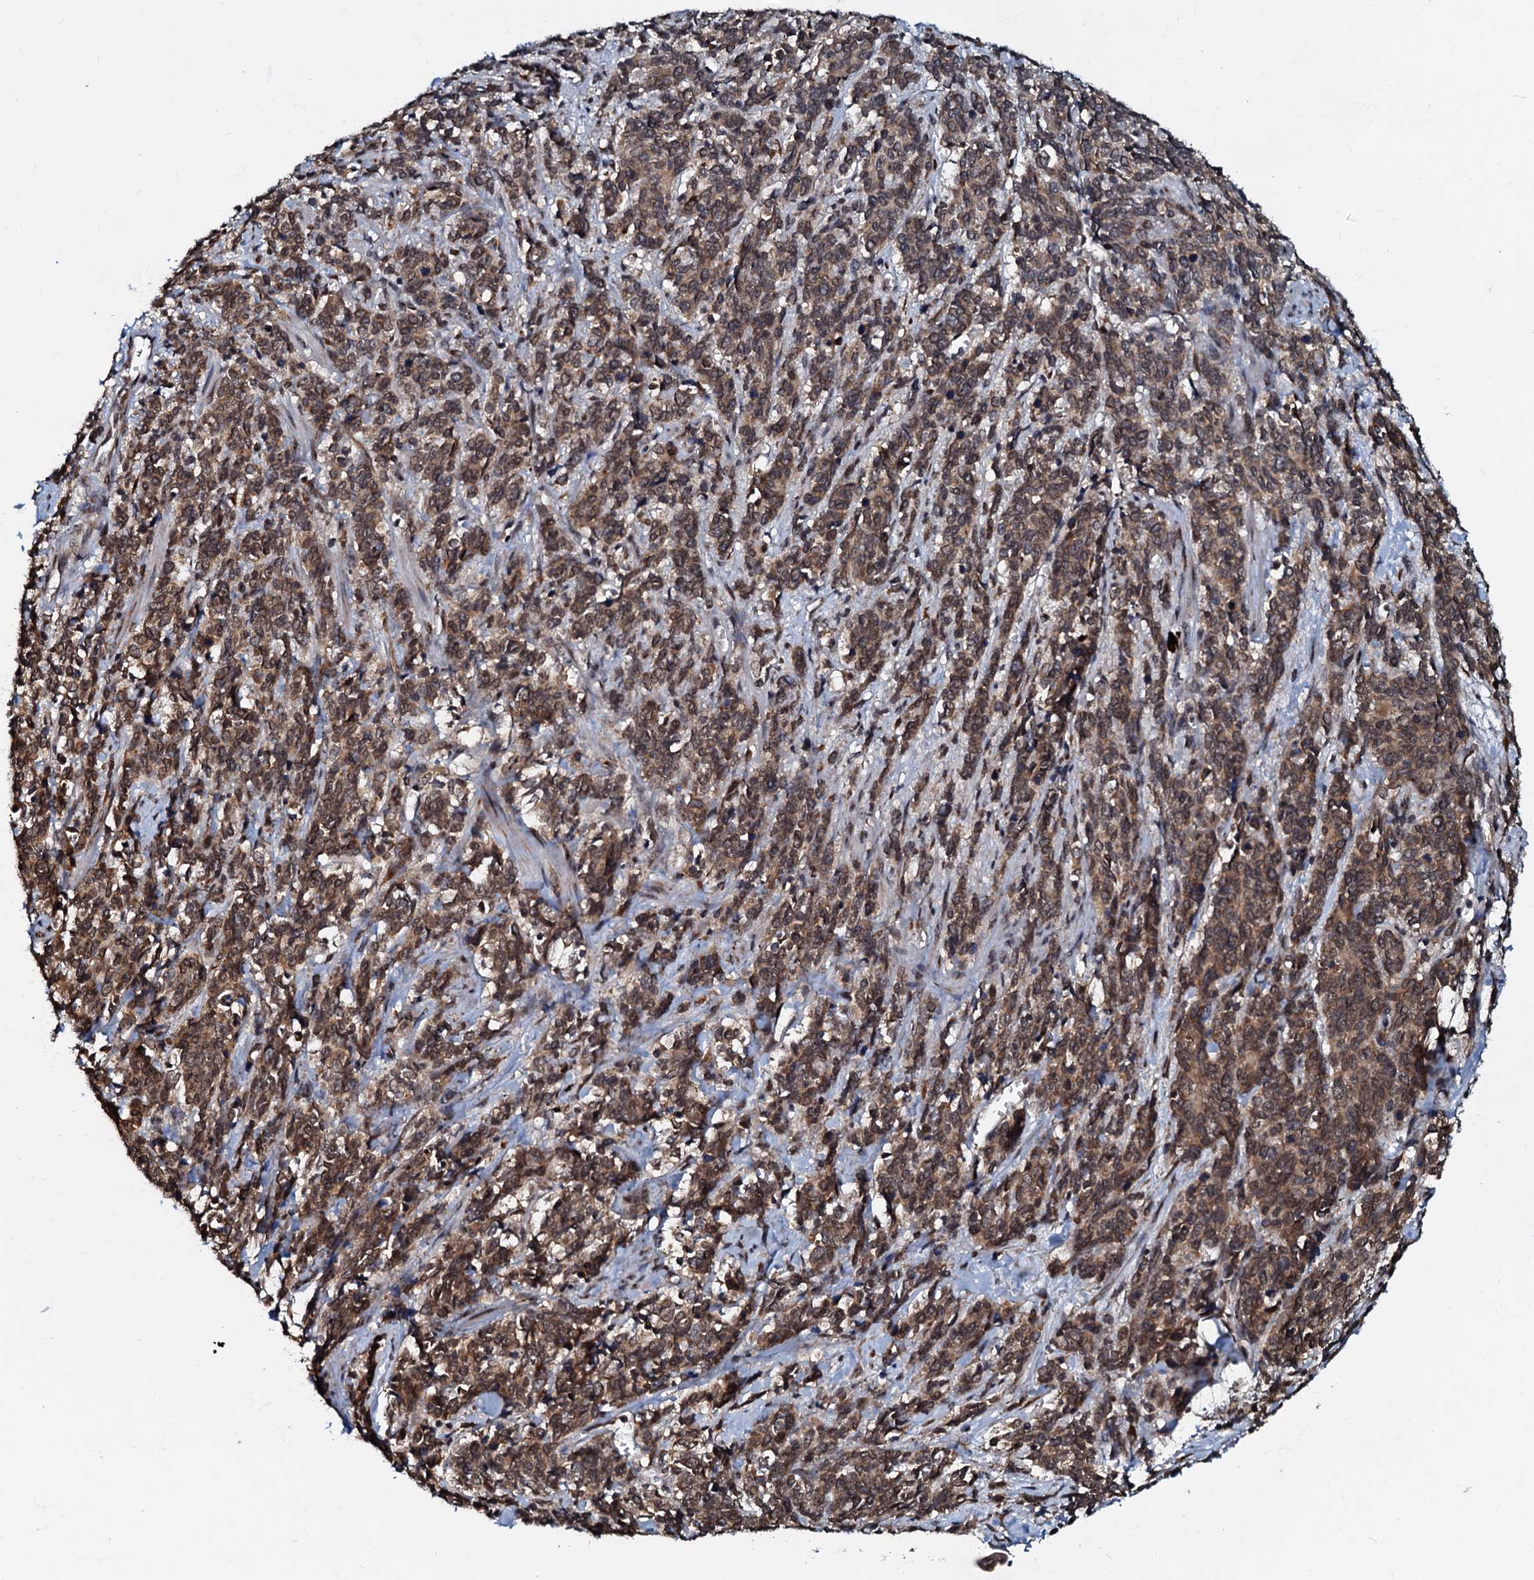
{"staining": {"intensity": "moderate", "quantity": ">75%", "location": "cytoplasmic/membranous,nuclear"}, "tissue": "cervical cancer", "cell_type": "Tumor cells", "image_type": "cancer", "snomed": [{"axis": "morphology", "description": "Squamous cell carcinoma, NOS"}, {"axis": "topography", "description": "Cervix"}], "caption": "IHC (DAB (3,3'-diaminobenzidine)) staining of human cervical squamous cell carcinoma displays moderate cytoplasmic/membranous and nuclear protein staining in approximately >75% of tumor cells. The staining was performed using DAB to visualize the protein expression in brown, while the nuclei were stained in blue with hematoxylin (Magnification: 20x).", "gene": "C18orf32", "patient": {"sex": "female", "age": 60}}